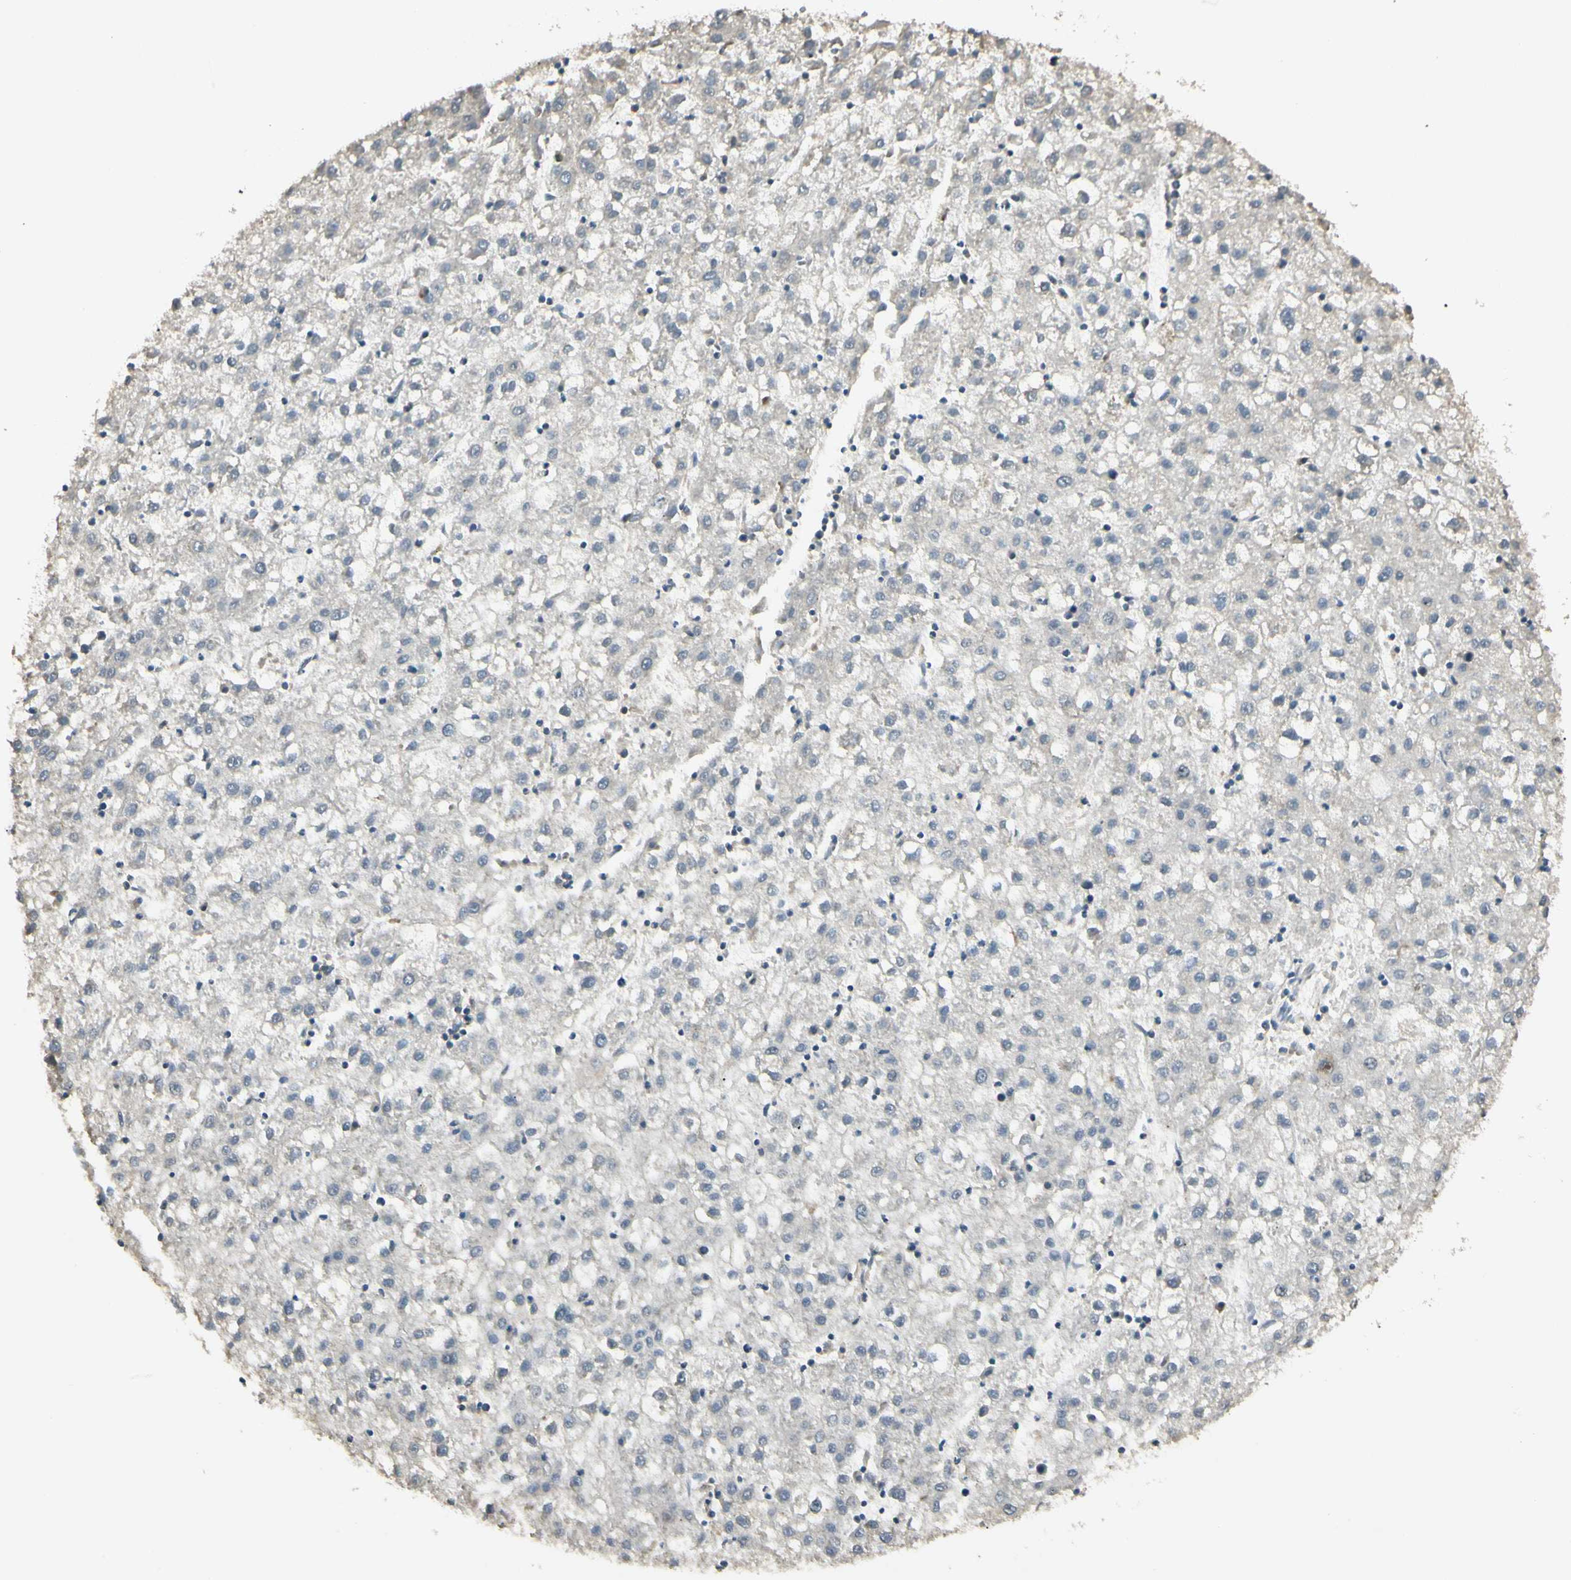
{"staining": {"intensity": "negative", "quantity": "none", "location": "none"}, "tissue": "liver cancer", "cell_type": "Tumor cells", "image_type": "cancer", "snomed": [{"axis": "morphology", "description": "Carcinoma, Hepatocellular, NOS"}, {"axis": "topography", "description": "Liver"}], "caption": "Micrograph shows no significant protein staining in tumor cells of liver hepatocellular carcinoma.", "gene": "SGCA", "patient": {"sex": "male", "age": 72}}